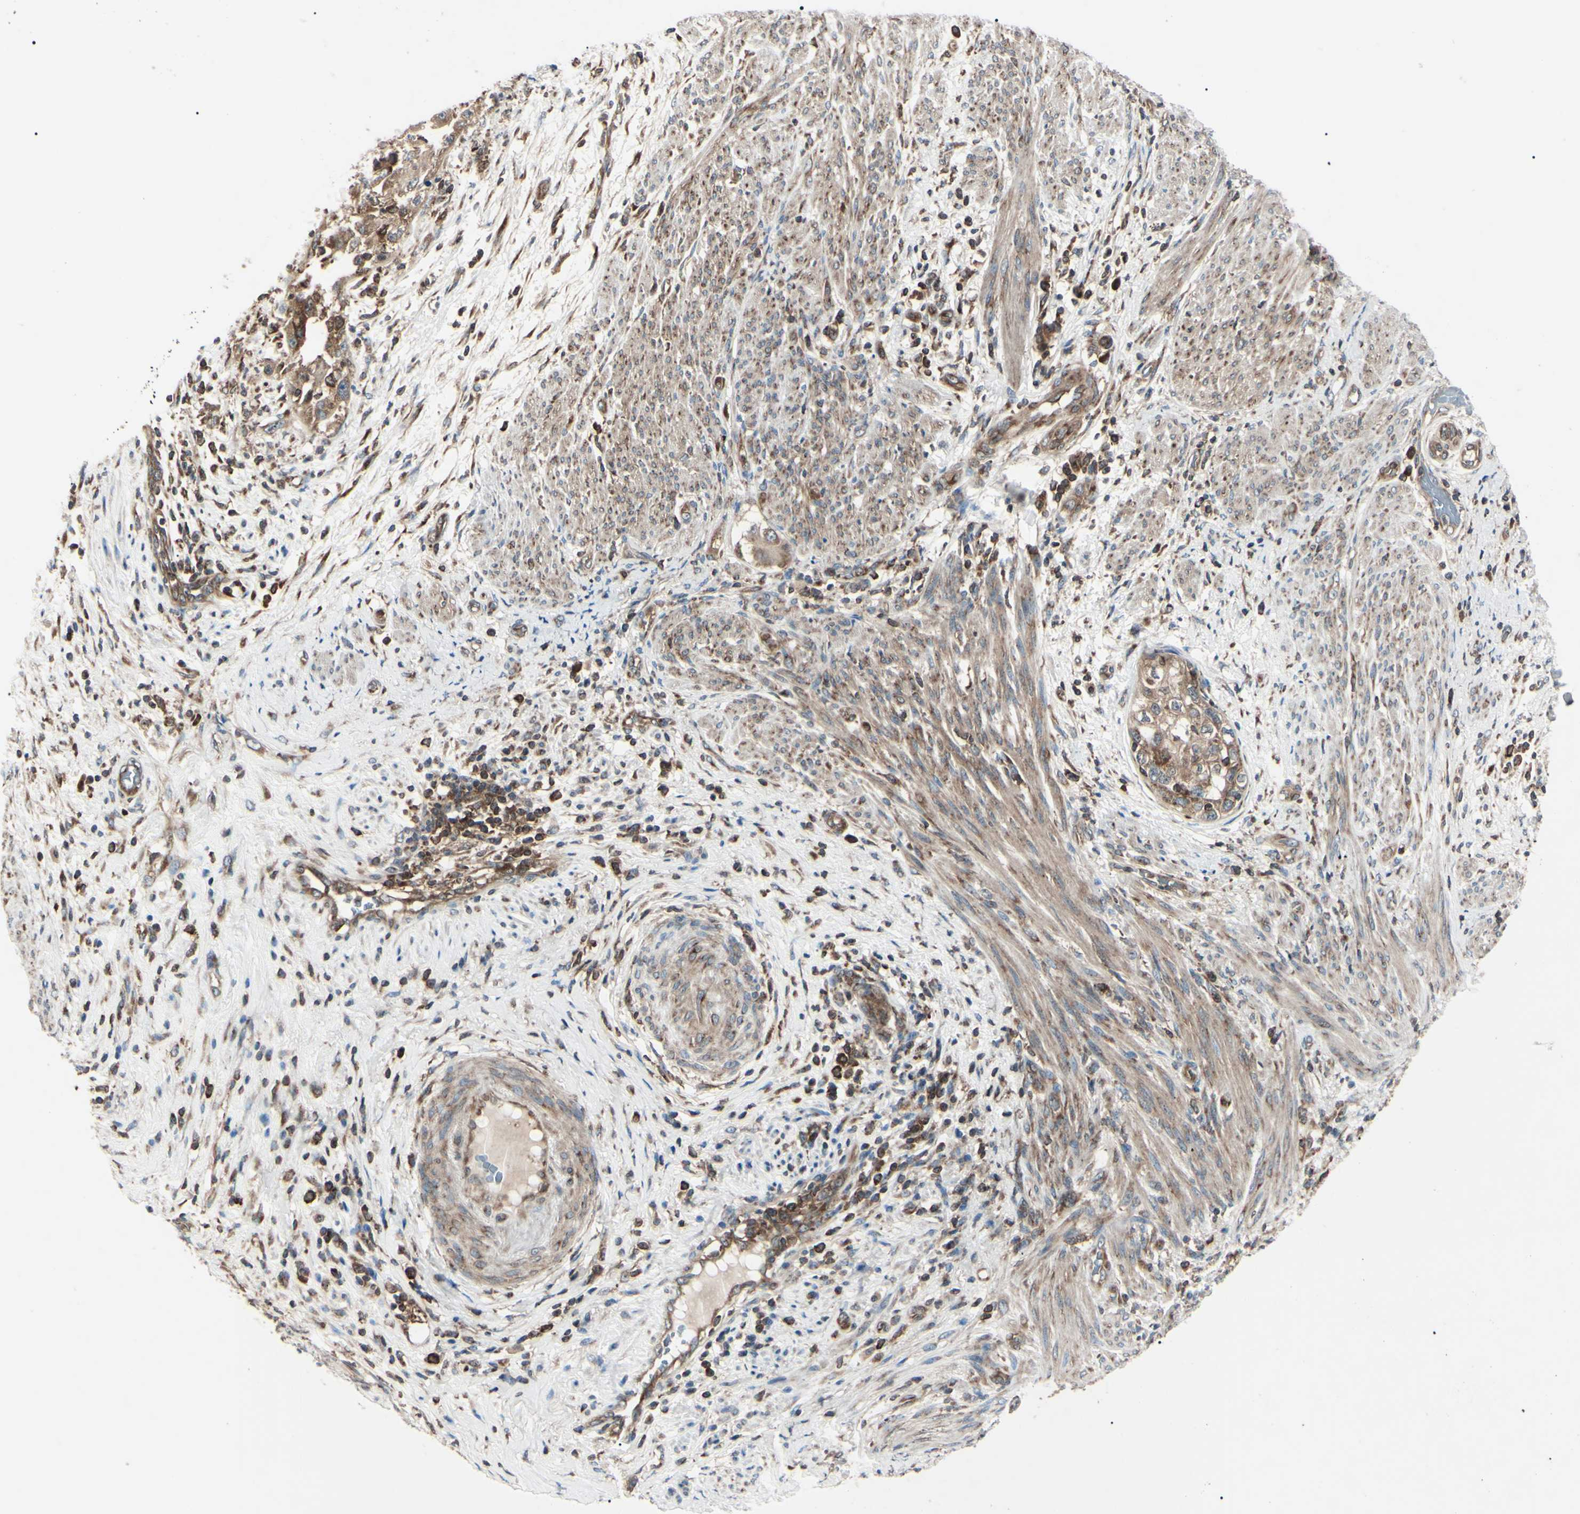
{"staining": {"intensity": "moderate", "quantity": ">75%", "location": "cytoplasmic/membranous"}, "tissue": "endometrial cancer", "cell_type": "Tumor cells", "image_type": "cancer", "snomed": [{"axis": "morphology", "description": "Adenocarcinoma, NOS"}, {"axis": "topography", "description": "Endometrium"}], "caption": "Protein expression analysis of endometrial cancer (adenocarcinoma) displays moderate cytoplasmic/membranous staining in approximately >75% of tumor cells.", "gene": "MAPRE1", "patient": {"sex": "female", "age": 85}}